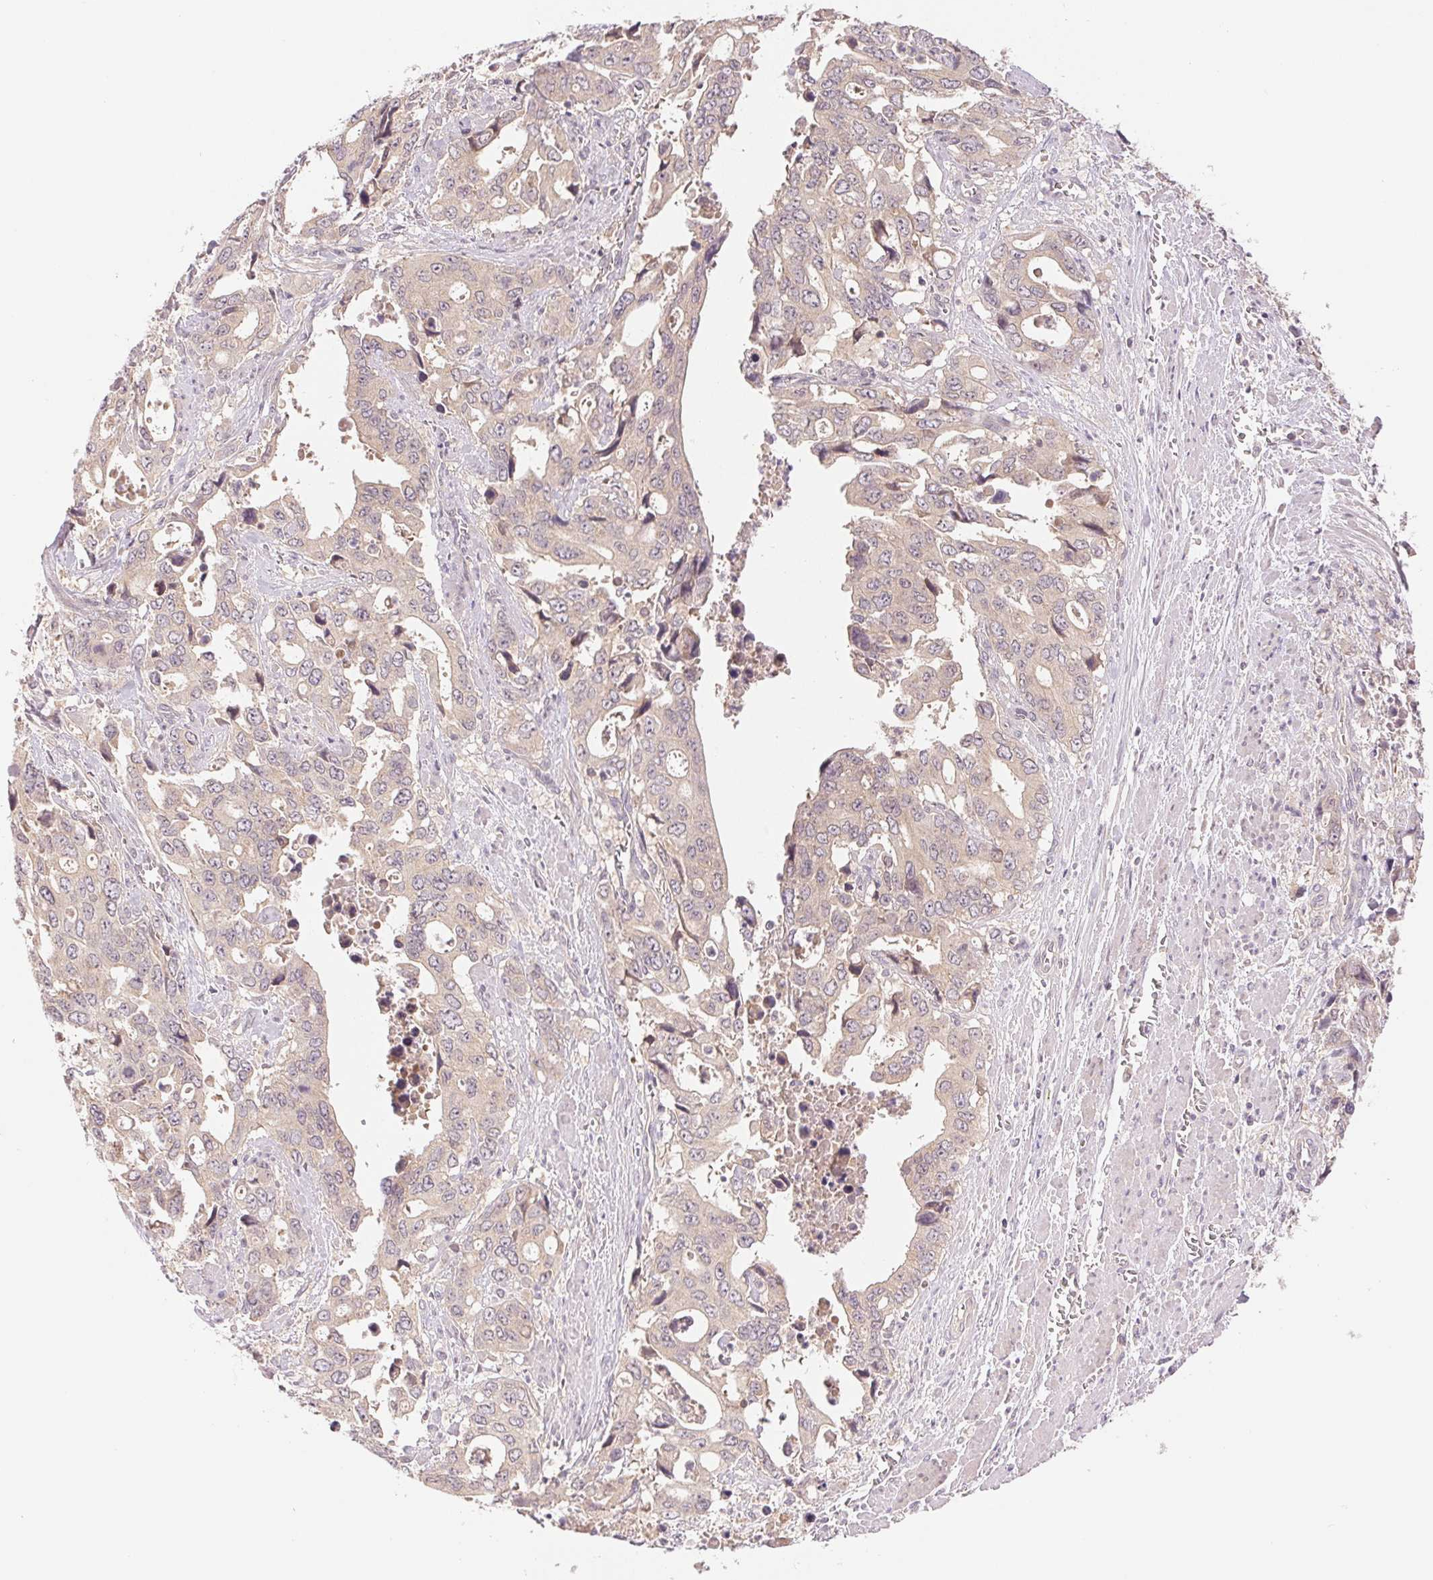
{"staining": {"intensity": "weak", "quantity": "25%-75%", "location": "cytoplasmic/membranous"}, "tissue": "stomach cancer", "cell_type": "Tumor cells", "image_type": "cancer", "snomed": [{"axis": "morphology", "description": "Adenocarcinoma, NOS"}, {"axis": "topography", "description": "Stomach, upper"}], "caption": "Human stomach adenocarcinoma stained with a protein marker exhibits weak staining in tumor cells.", "gene": "BNIP5", "patient": {"sex": "male", "age": 74}}